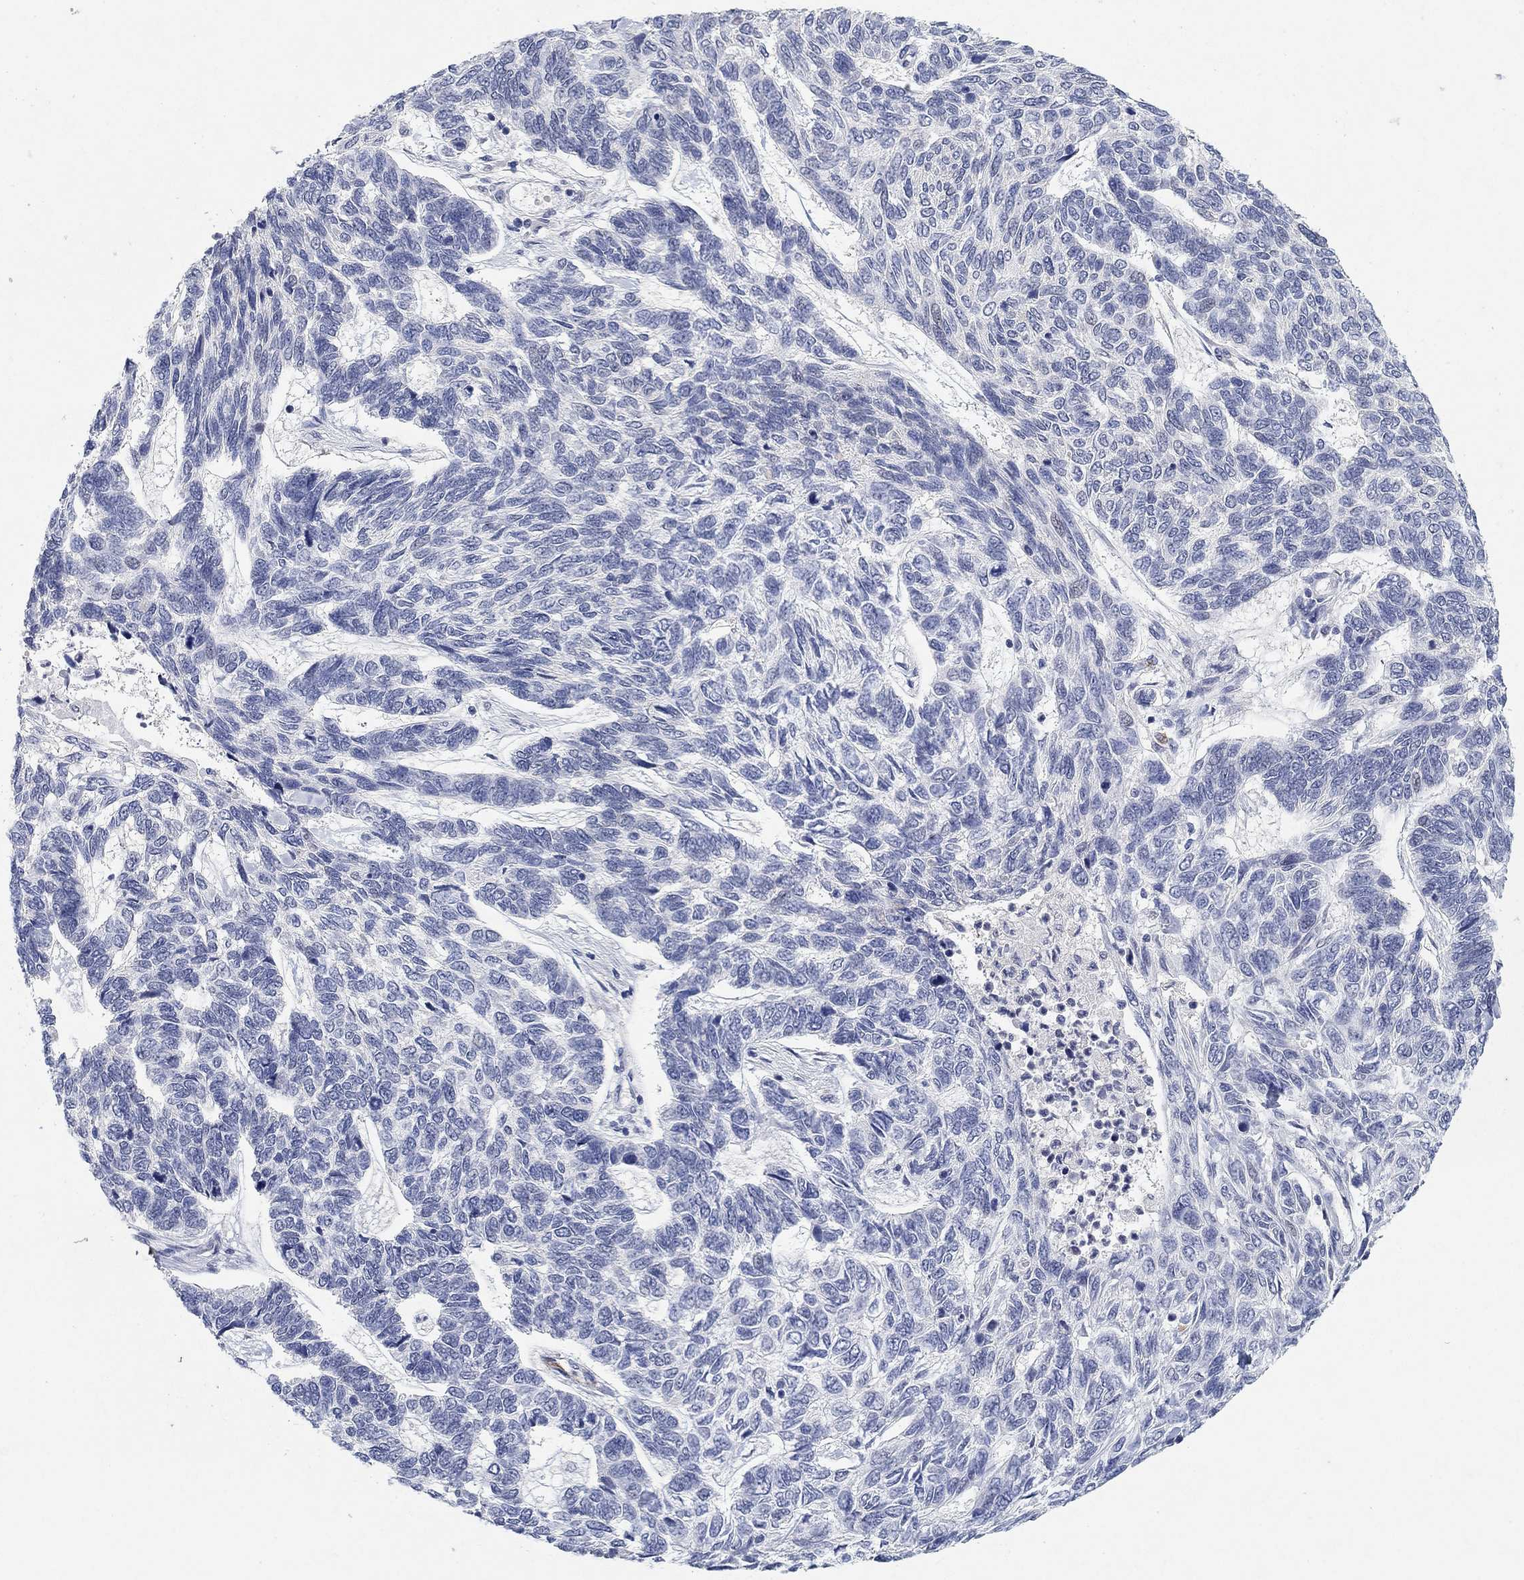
{"staining": {"intensity": "negative", "quantity": "none", "location": "none"}, "tissue": "skin cancer", "cell_type": "Tumor cells", "image_type": "cancer", "snomed": [{"axis": "morphology", "description": "Basal cell carcinoma"}, {"axis": "topography", "description": "Skin"}], "caption": "Image shows no significant protein expression in tumor cells of basal cell carcinoma (skin). Brightfield microscopy of immunohistochemistry stained with DAB (3,3'-diaminobenzidine) (brown) and hematoxylin (blue), captured at high magnification.", "gene": "VAT1L", "patient": {"sex": "female", "age": 65}}